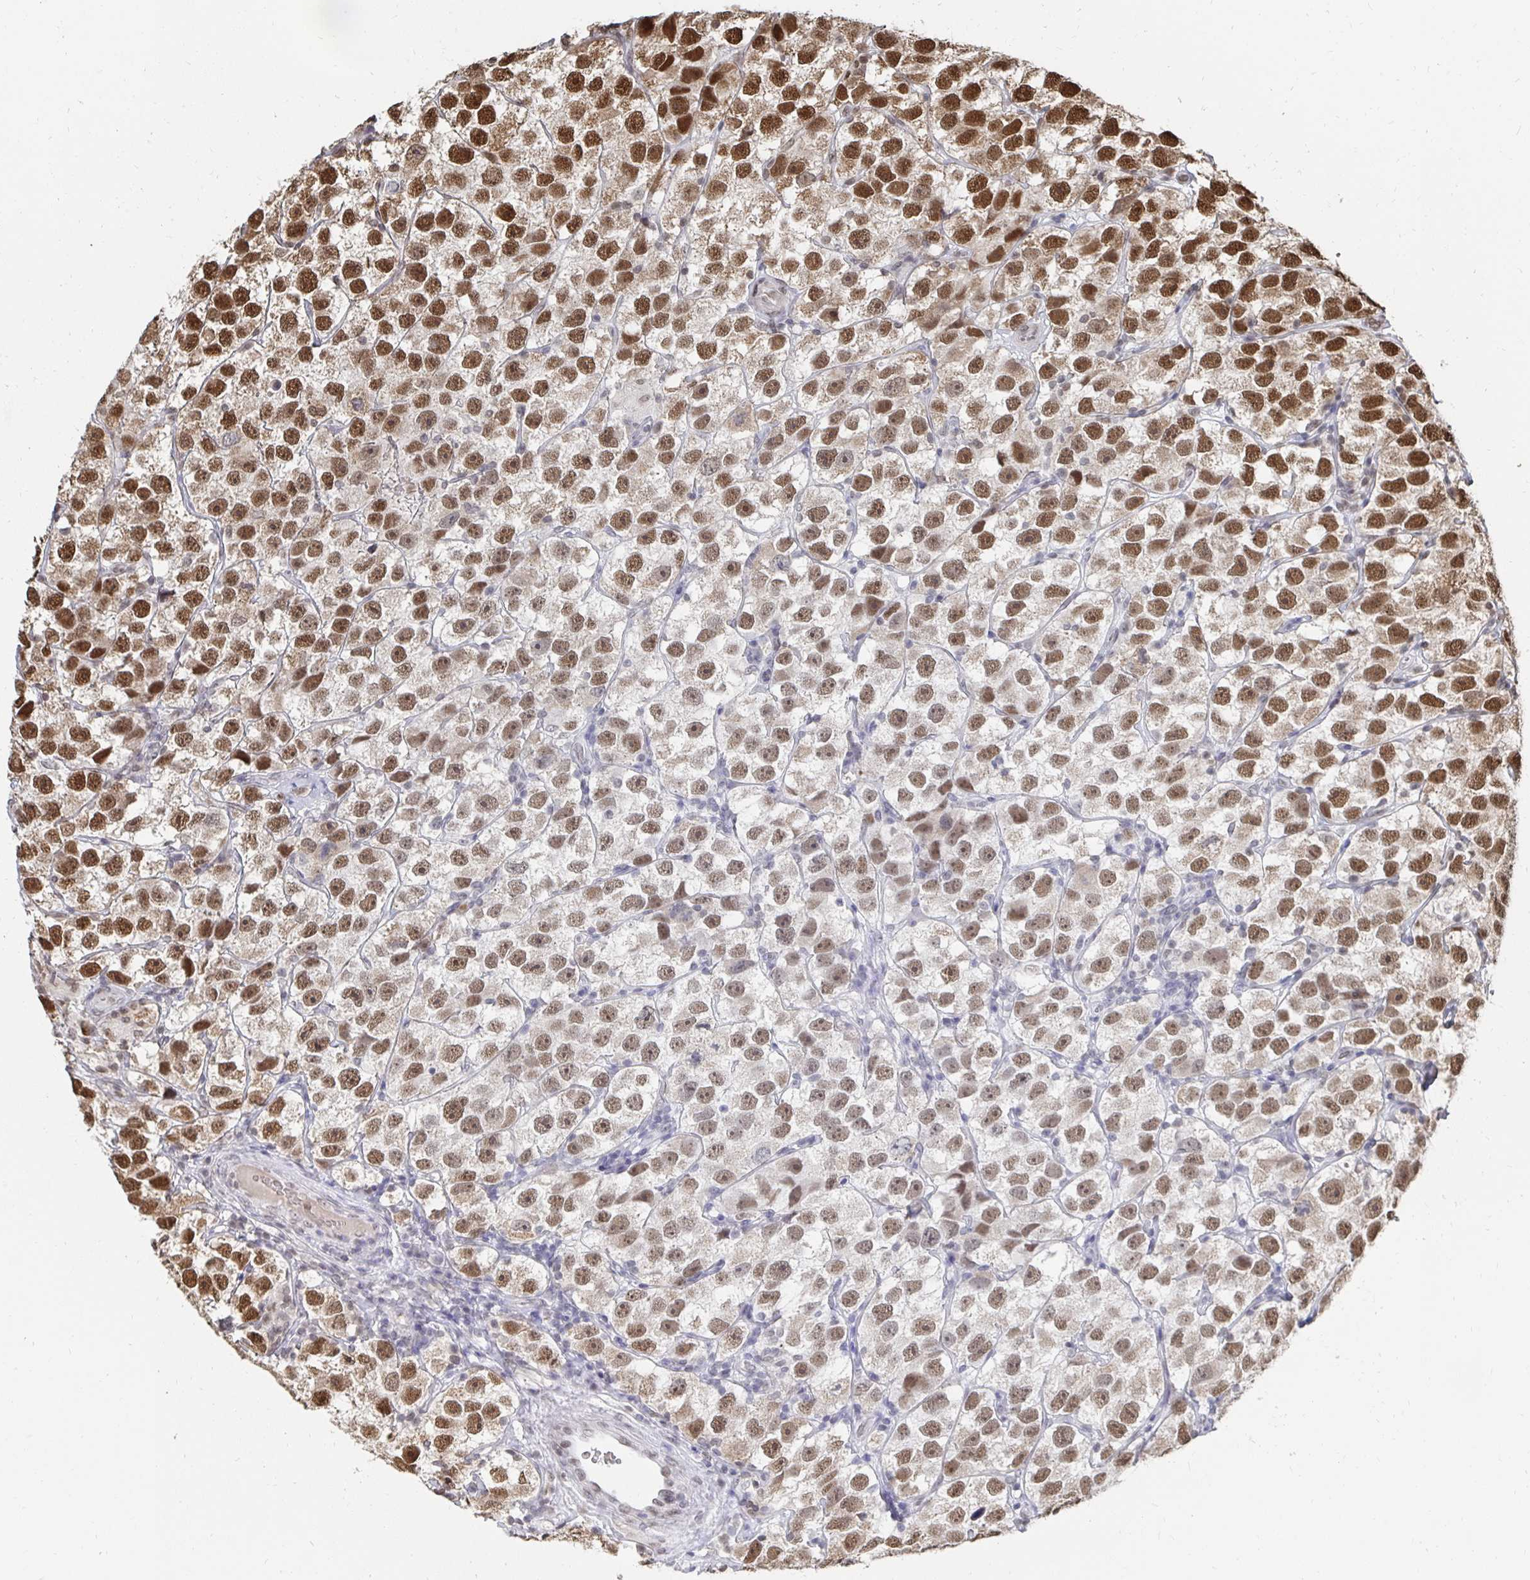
{"staining": {"intensity": "moderate", "quantity": ">75%", "location": "nuclear"}, "tissue": "testis cancer", "cell_type": "Tumor cells", "image_type": "cancer", "snomed": [{"axis": "morphology", "description": "Seminoma, NOS"}, {"axis": "topography", "description": "Testis"}], "caption": "This is a micrograph of IHC staining of testis seminoma, which shows moderate staining in the nuclear of tumor cells.", "gene": "GTF3C6", "patient": {"sex": "male", "age": 26}}